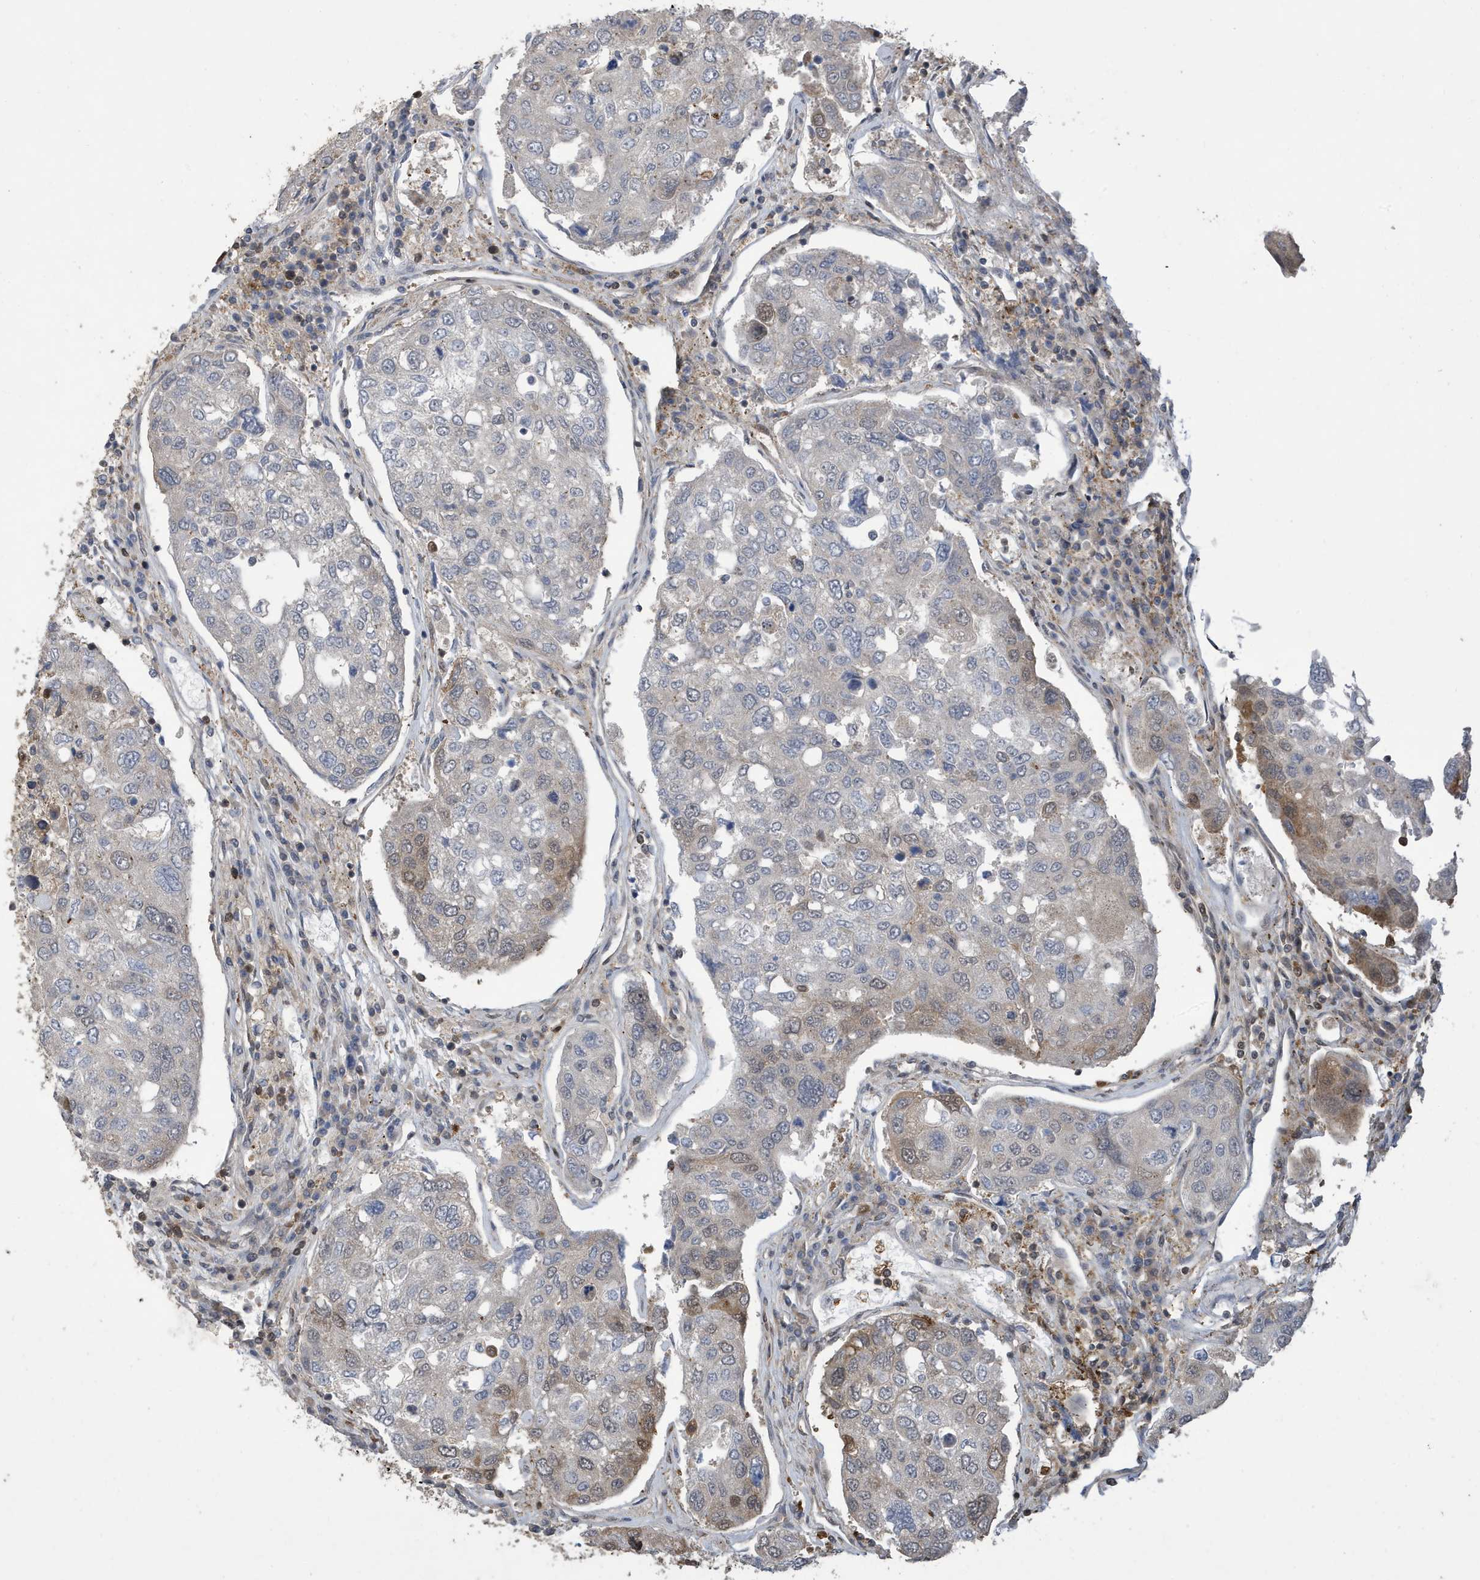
{"staining": {"intensity": "strong", "quantity": "<25%", "location": "cytoplasmic/membranous,nuclear"}, "tissue": "urothelial cancer", "cell_type": "Tumor cells", "image_type": "cancer", "snomed": [{"axis": "morphology", "description": "Urothelial carcinoma, High grade"}, {"axis": "topography", "description": "Lymph node"}, {"axis": "topography", "description": "Urinary bladder"}], "caption": "About <25% of tumor cells in urothelial carcinoma (high-grade) demonstrate strong cytoplasmic/membranous and nuclear protein expression as visualized by brown immunohistochemical staining.", "gene": "UBQLN1", "patient": {"sex": "male", "age": 51}}